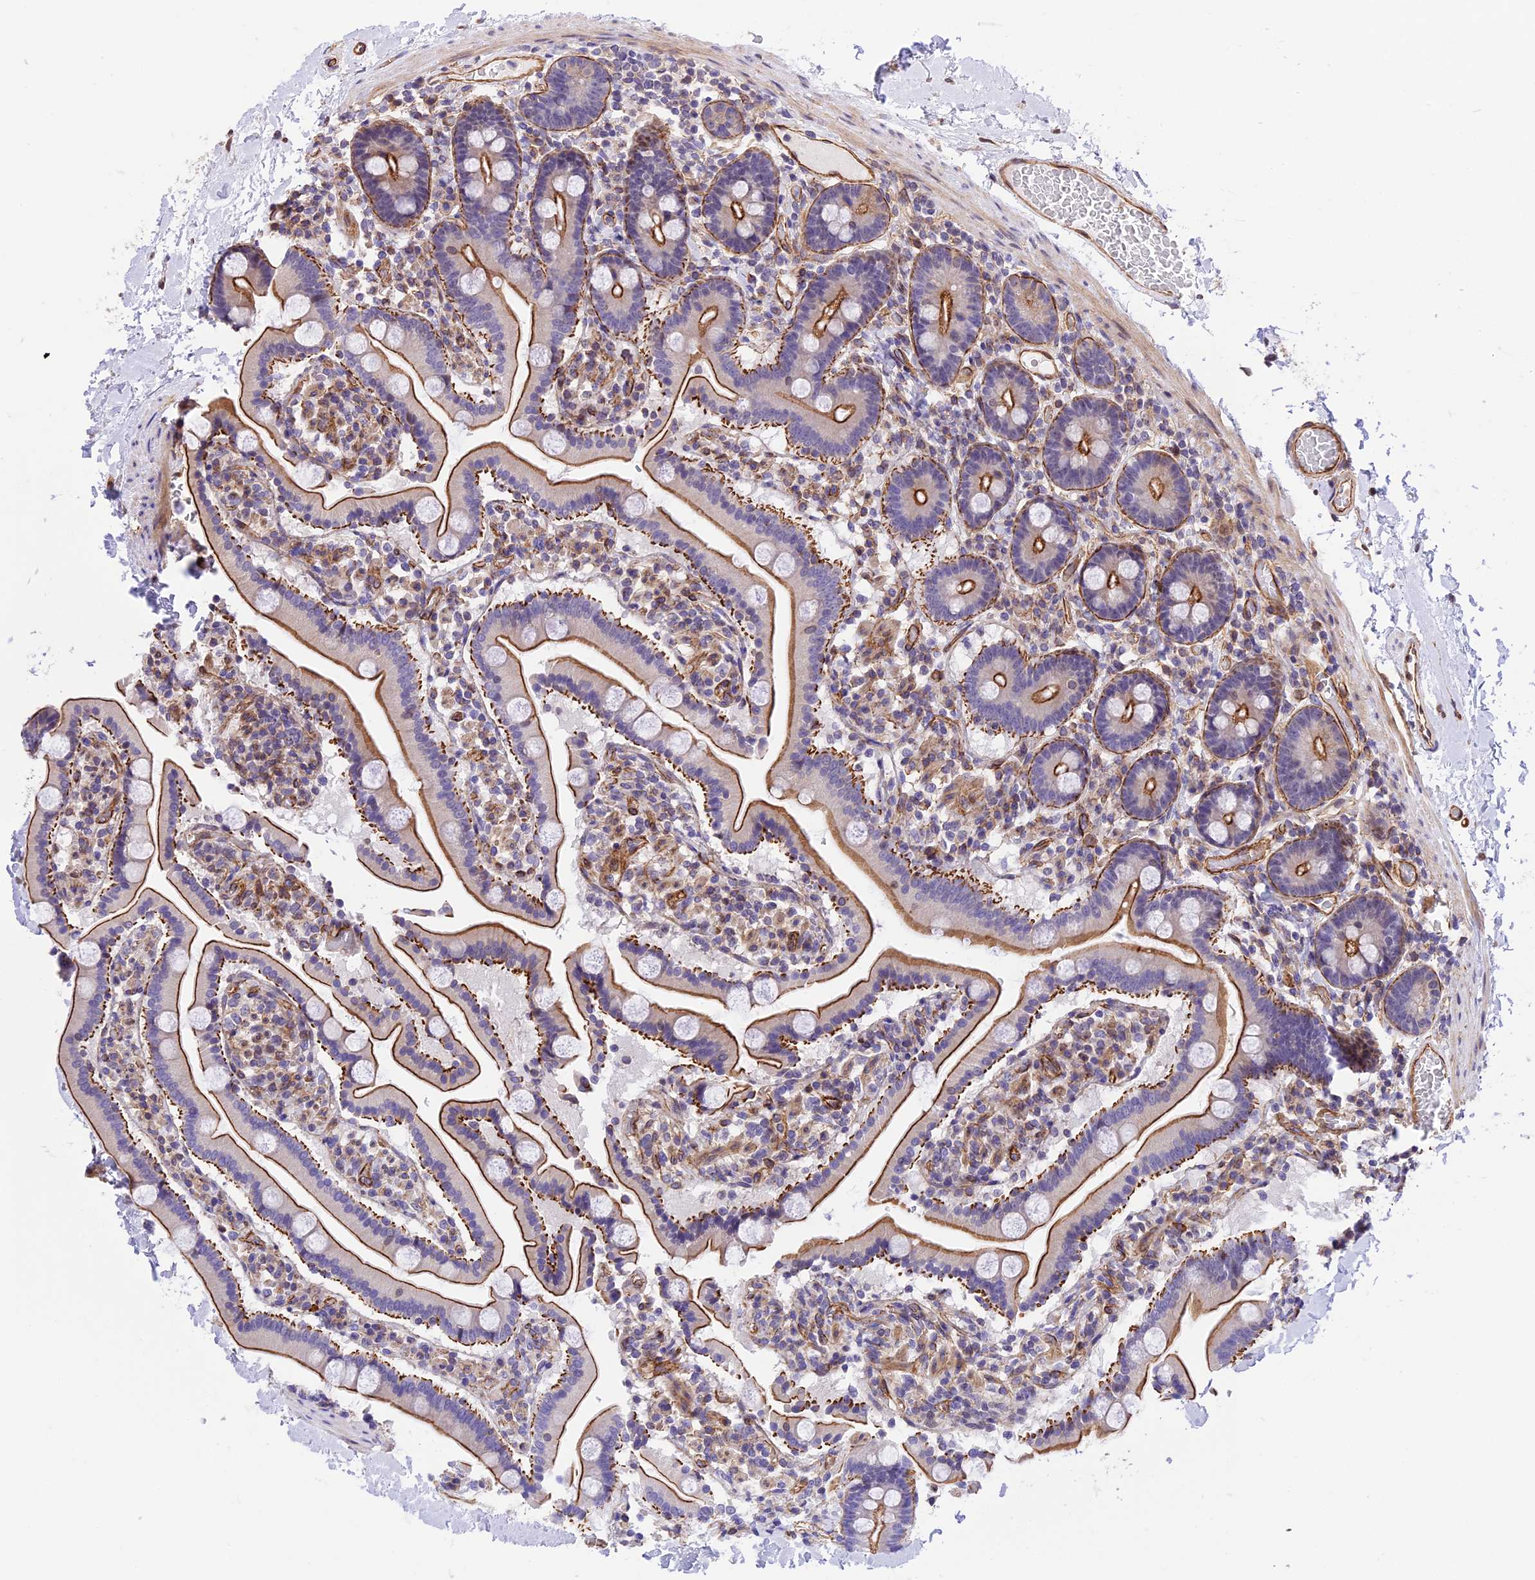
{"staining": {"intensity": "moderate", "quantity": ">75%", "location": "cytoplasmic/membranous"}, "tissue": "duodenum", "cell_type": "Glandular cells", "image_type": "normal", "snomed": [{"axis": "morphology", "description": "Normal tissue, NOS"}, {"axis": "topography", "description": "Duodenum"}], "caption": "Immunohistochemistry (IHC) of benign duodenum reveals medium levels of moderate cytoplasmic/membranous staining in approximately >75% of glandular cells.", "gene": "R3HDM4", "patient": {"sex": "male", "age": 55}}